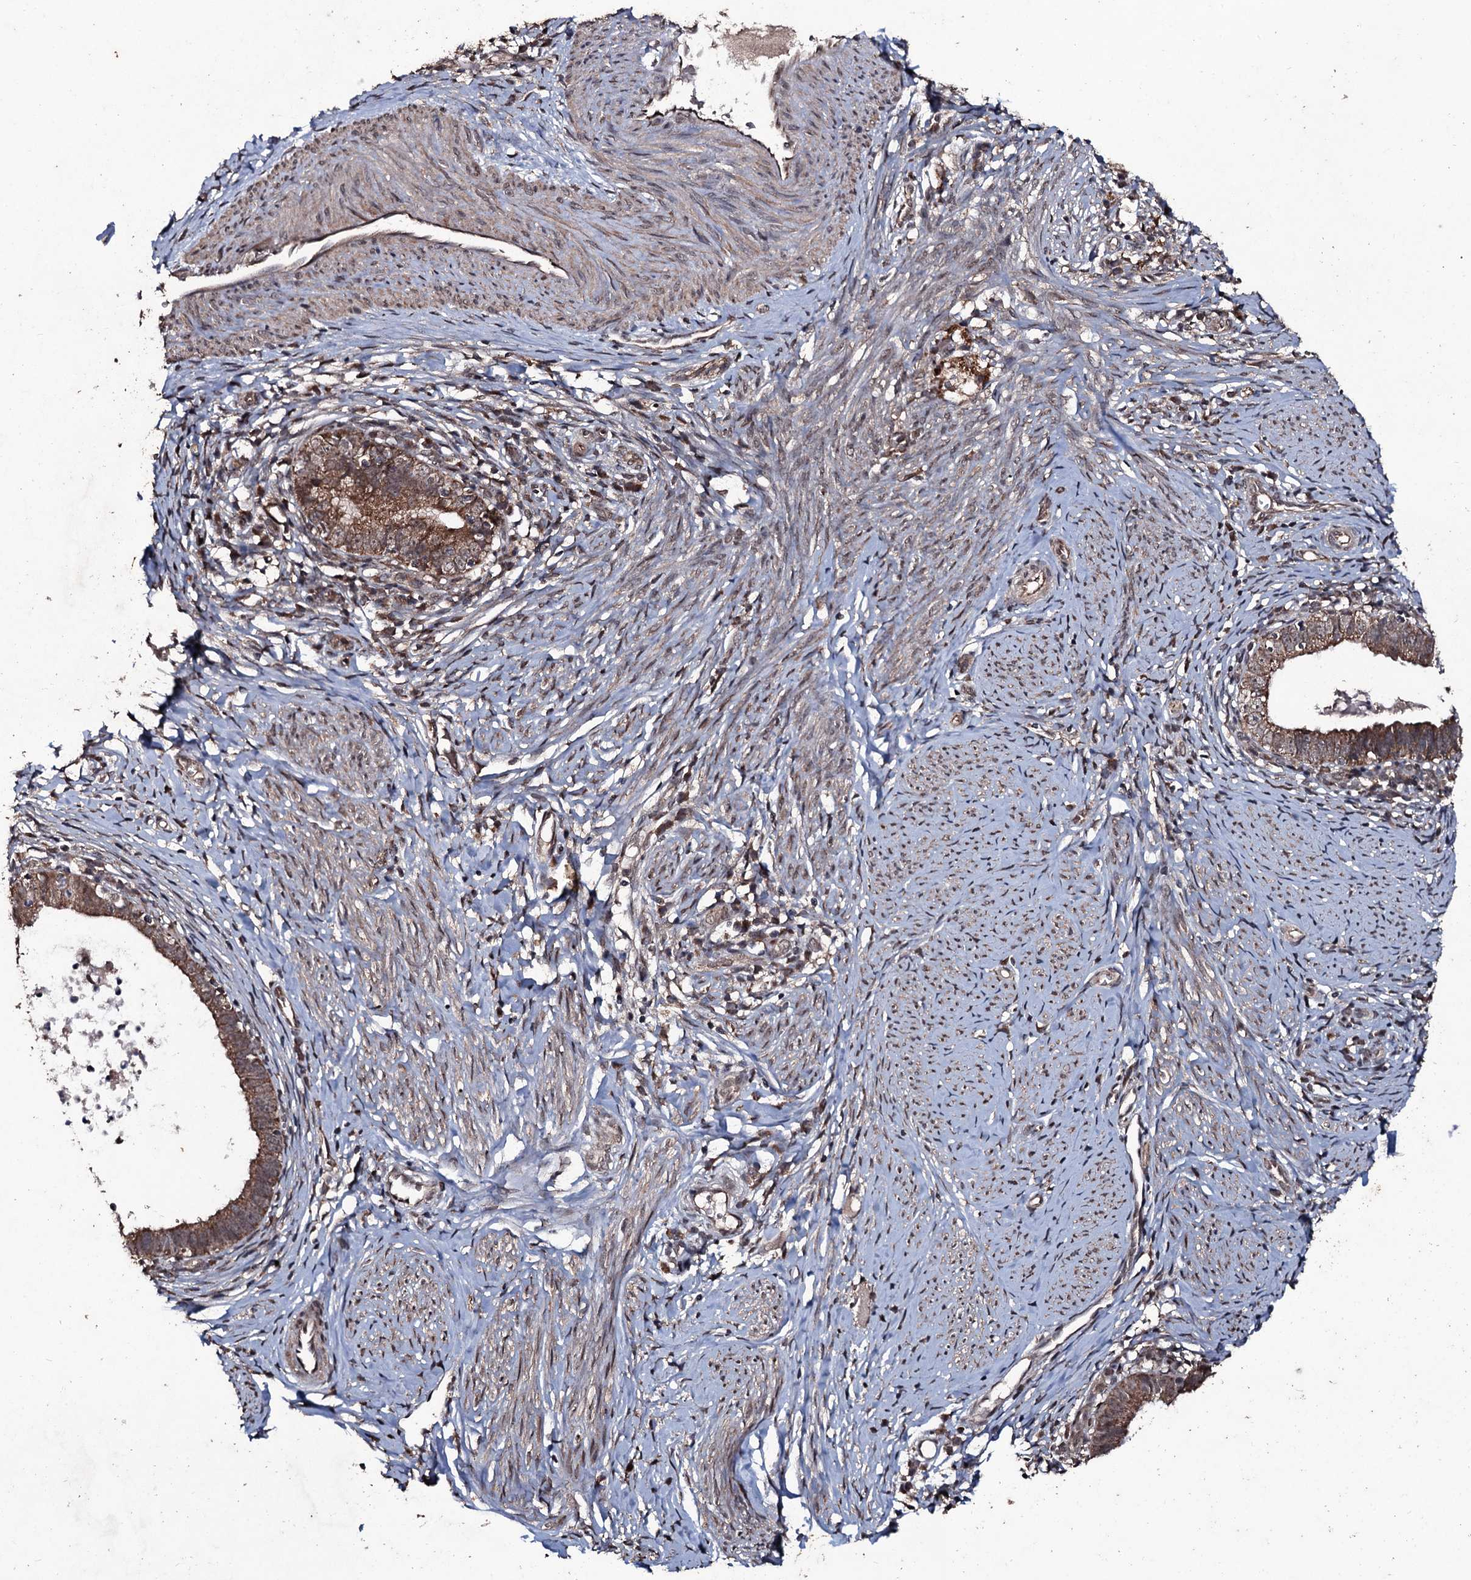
{"staining": {"intensity": "moderate", "quantity": ">75%", "location": "cytoplasmic/membranous"}, "tissue": "cervical cancer", "cell_type": "Tumor cells", "image_type": "cancer", "snomed": [{"axis": "morphology", "description": "Adenocarcinoma, NOS"}, {"axis": "topography", "description": "Cervix"}], "caption": "Brown immunohistochemical staining in cervical cancer (adenocarcinoma) displays moderate cytoplasmic/membranous staining in about >75% of tumor cells.", "gene": "MRPS31", "patient": {"sex": "female", "age": 36}}